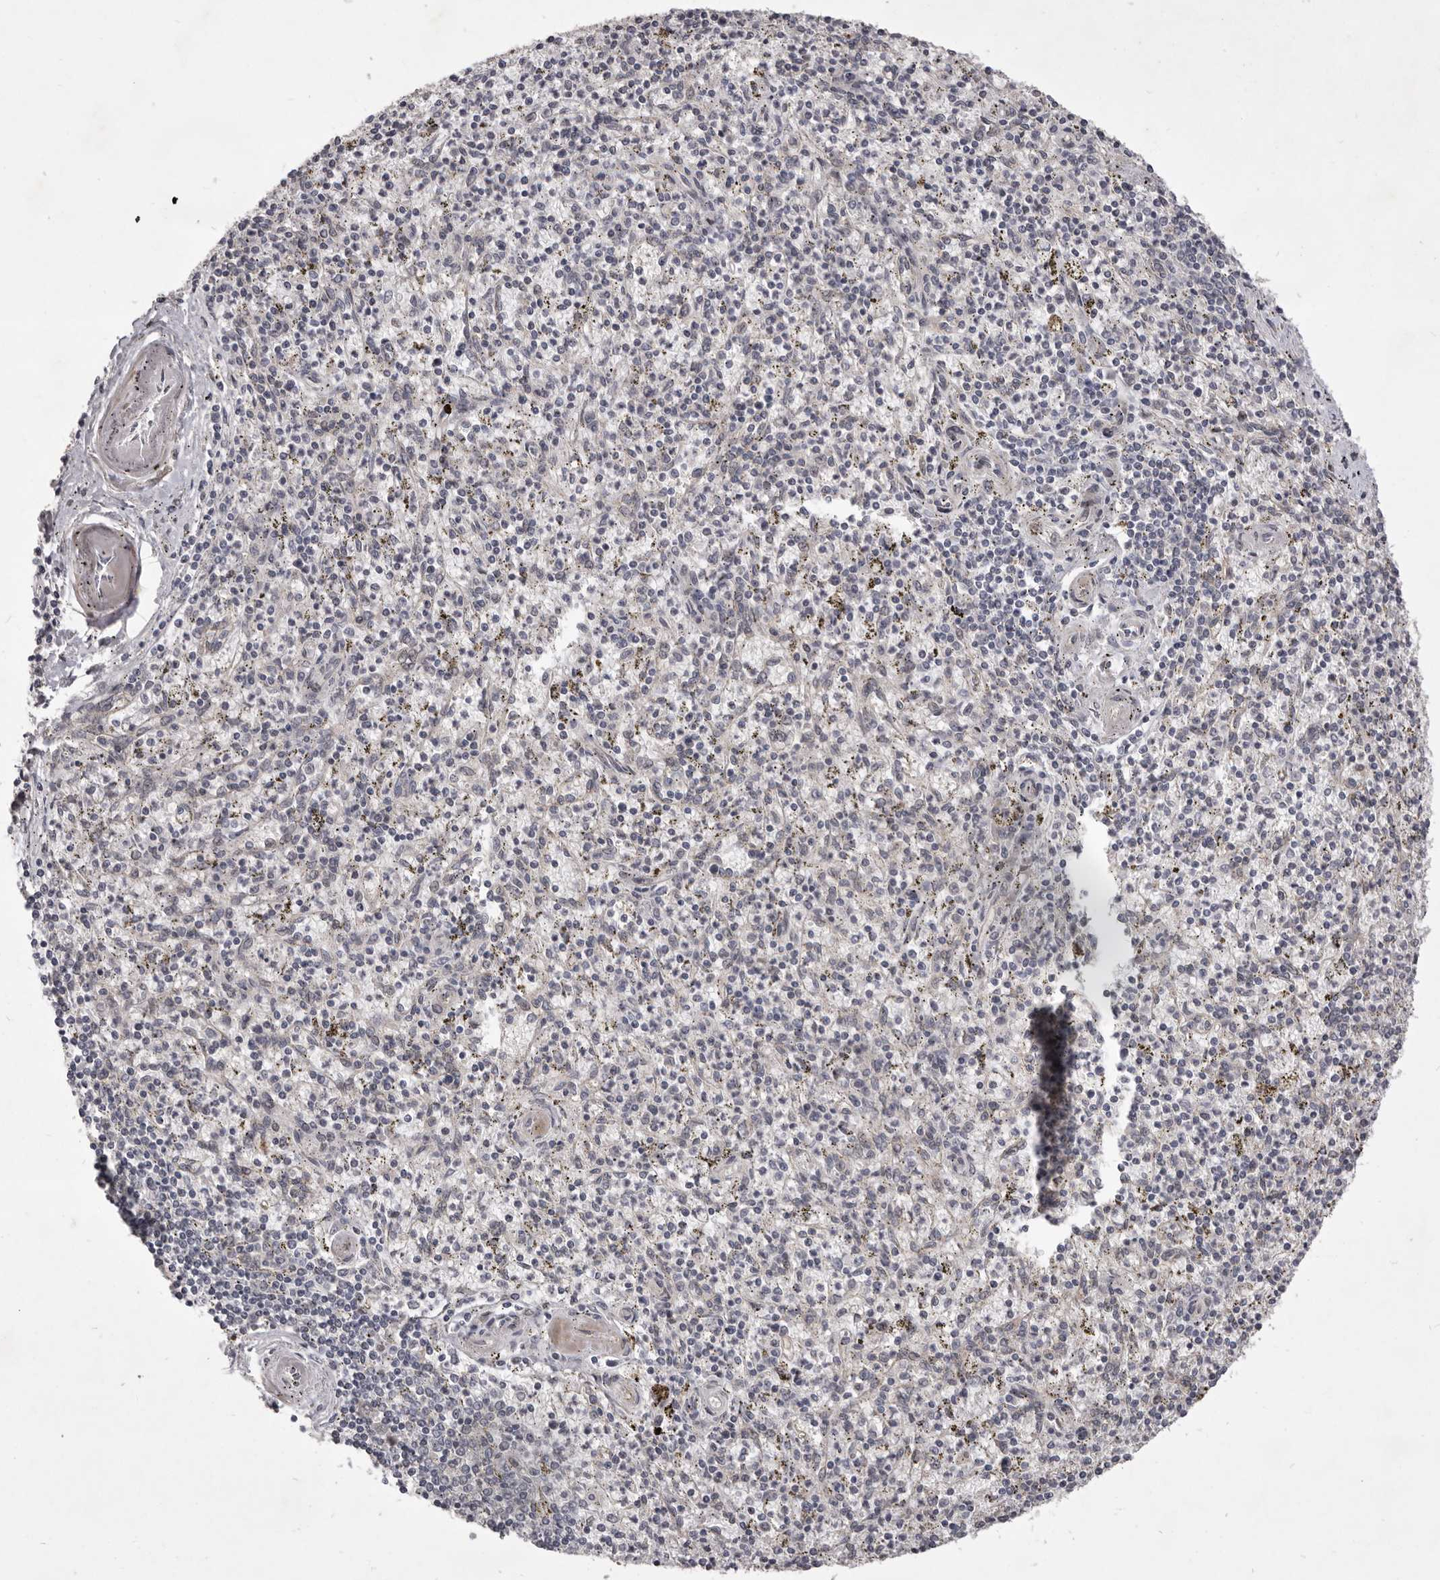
{"staining": {"intensity": "negative", "quantity": "none", "location": "none"}, "tissue": "spleen", "cell_type": "Cells in red pulp", "image_type": "normal", "snomed": [{"axis": "morphology", "description": "Normal tissue, NOS"}, {"axis": "topography", "description": "Spleen"}], "caption": "Immunohistochemistry (IHC) photomicrograph of unremarkable spleen stained for a protein (brown), which shows no positivity in cells in red pulp.", "gene": "TBC1D8B", "patient": {"sex": "male", "age": 72}}